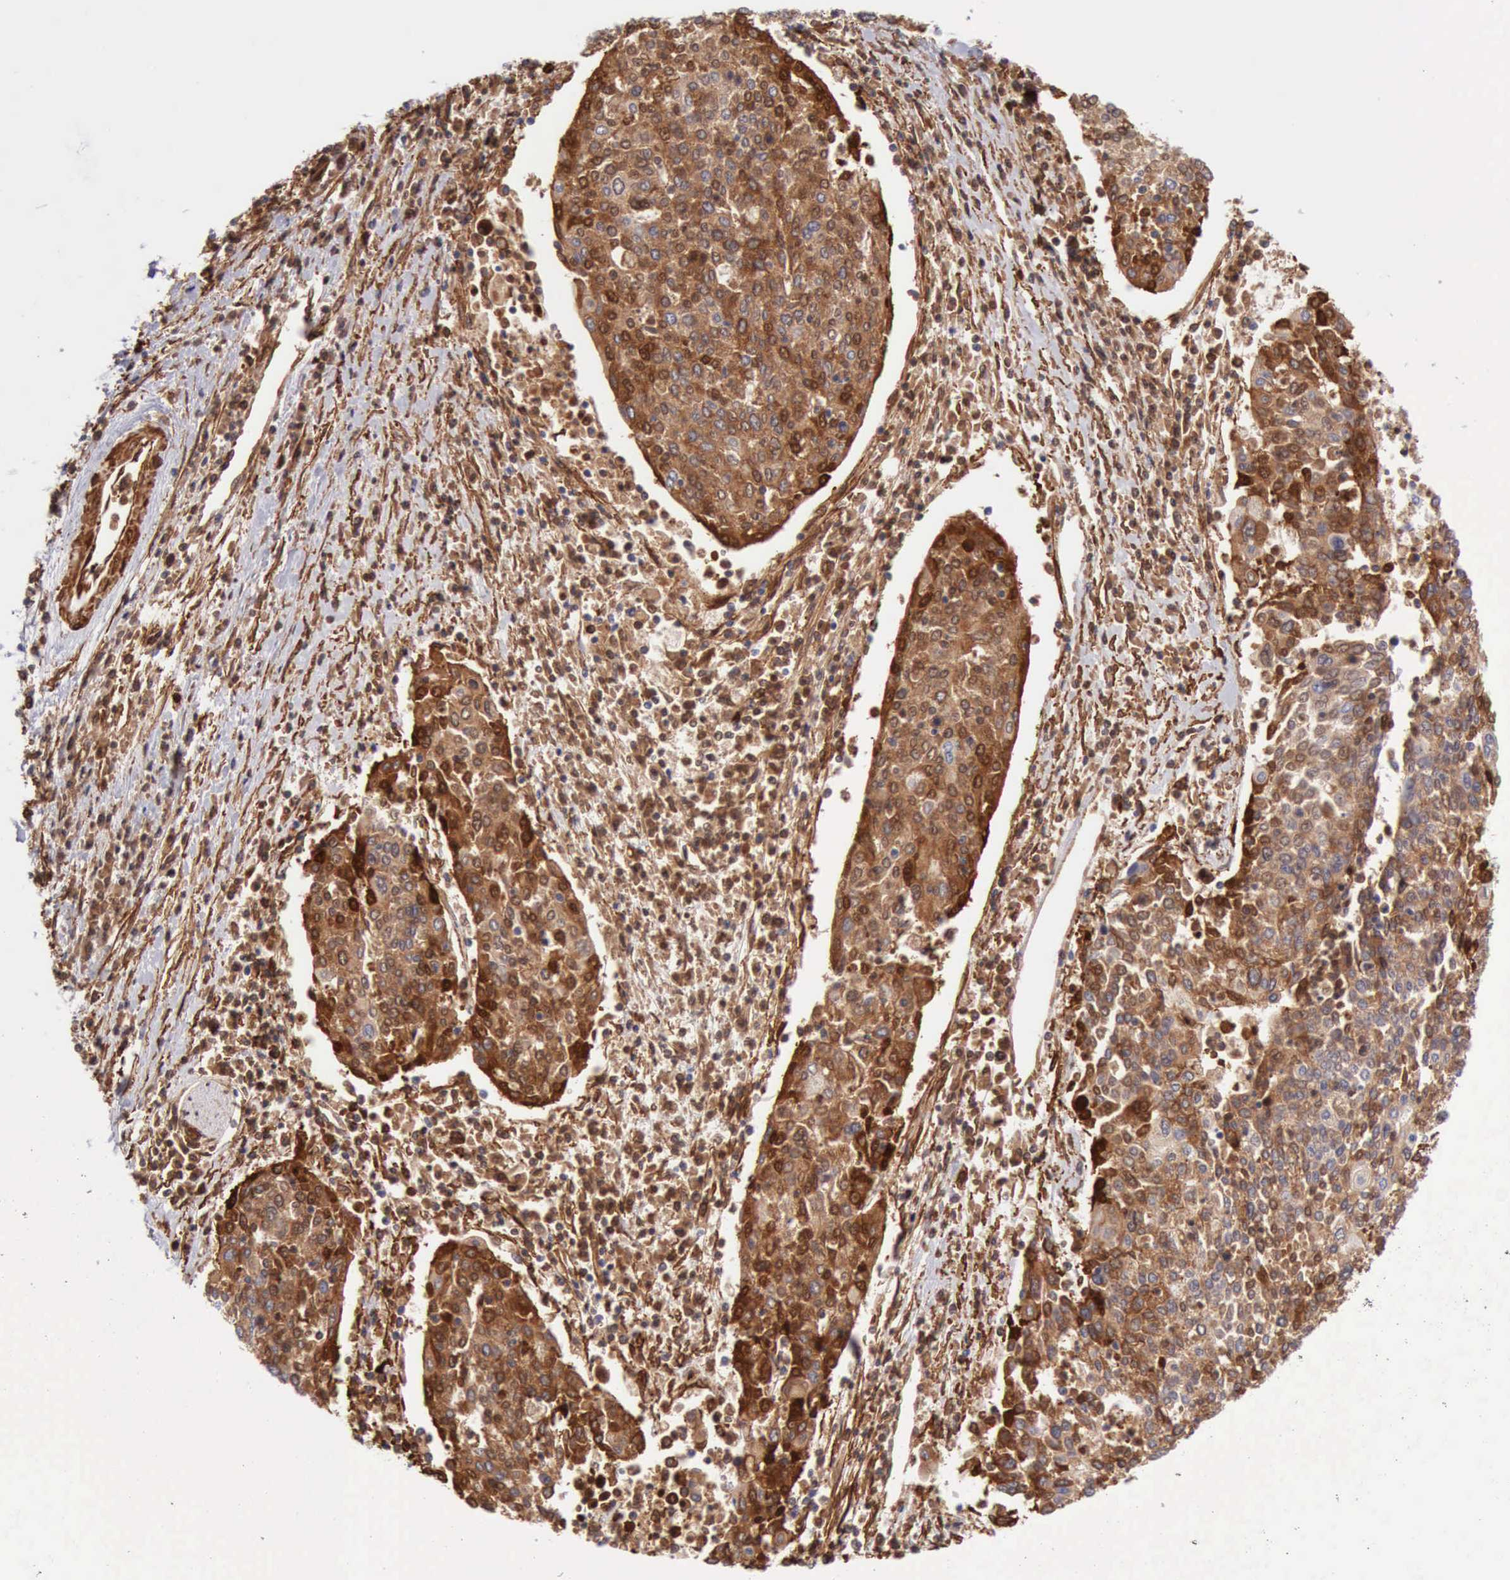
{"staining": {"intensity": "strong", "quantity": ">75%", "location": "cytoplasmic/membranous"}, "tissue": "cervical cancer", "cell_type": "Tumor cells", "image_type": "cancer", "snomed": [{"axis": "morphology", "description": "Squamous cell carcinoma, NOS"}, {"axis": "topography", "description": "Cervix"}], "caption": "Tumor cells display high levels of strong cytoplasmic/membranous expression in approximately >75% of cells in human cervical cancer.", "gene": "FLNA", "patient": {"sex": "female", "age": 40}}